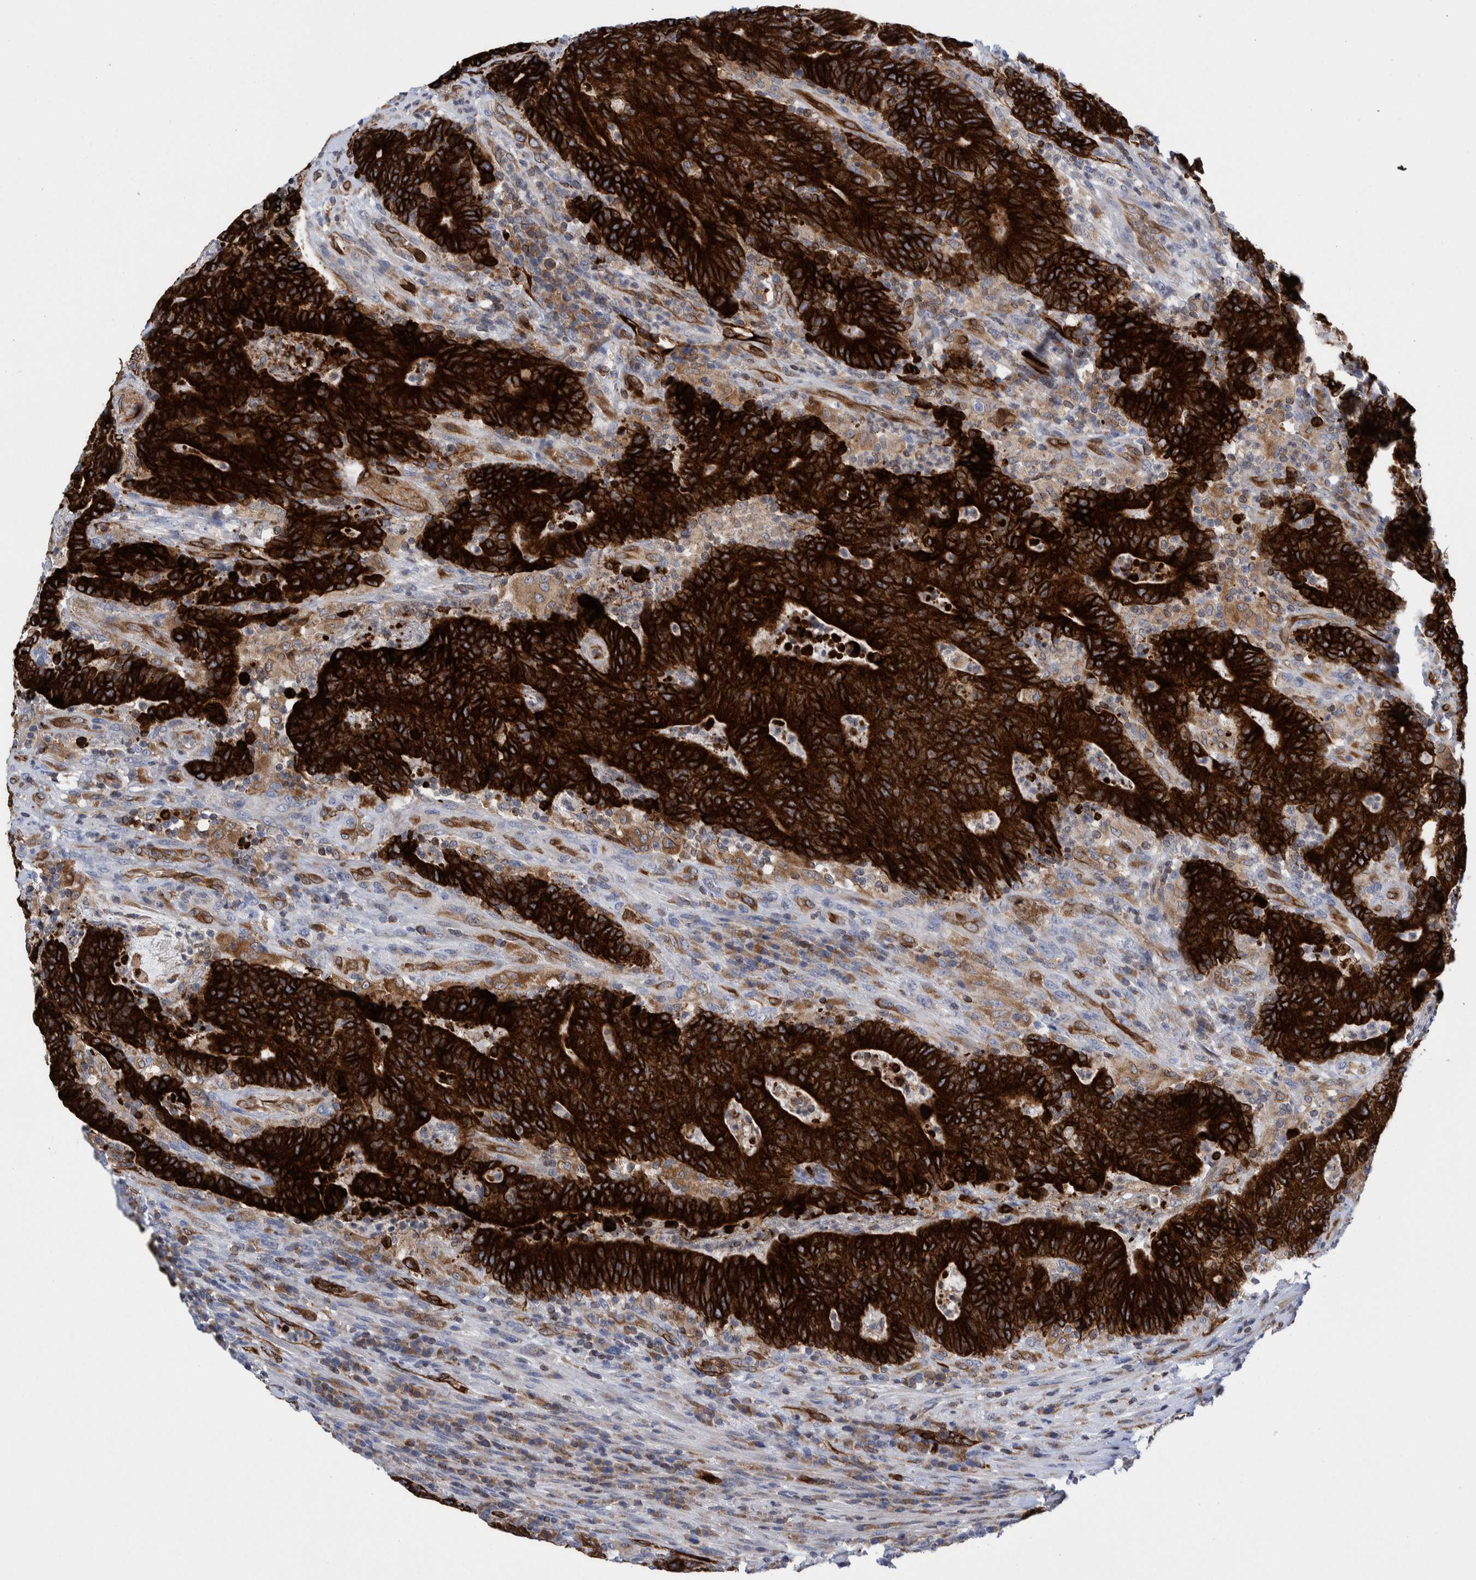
{"staining": {"intensity": "strong", "quantity": ">75%", "location": "cytoplasmic/membranous"}, "tissue": "colorectal cancer", "cell_type": "Tumor cells", "image_type": "cancer", "snomed": [{"axis": "morphology", "description": "Normal tissue, NOS"}, {"axis": "morphology", "description": "Adenocarcinoma, NOS"}, {"axis": "topography", "description": "Colon"}], "caption": "Colorectal cancer tissue reveals strong cytoplasmic/membranous staining in about >75% of tumor cells", "gene": "THEM6", "patient": {"sex": "female", "age": 75}}